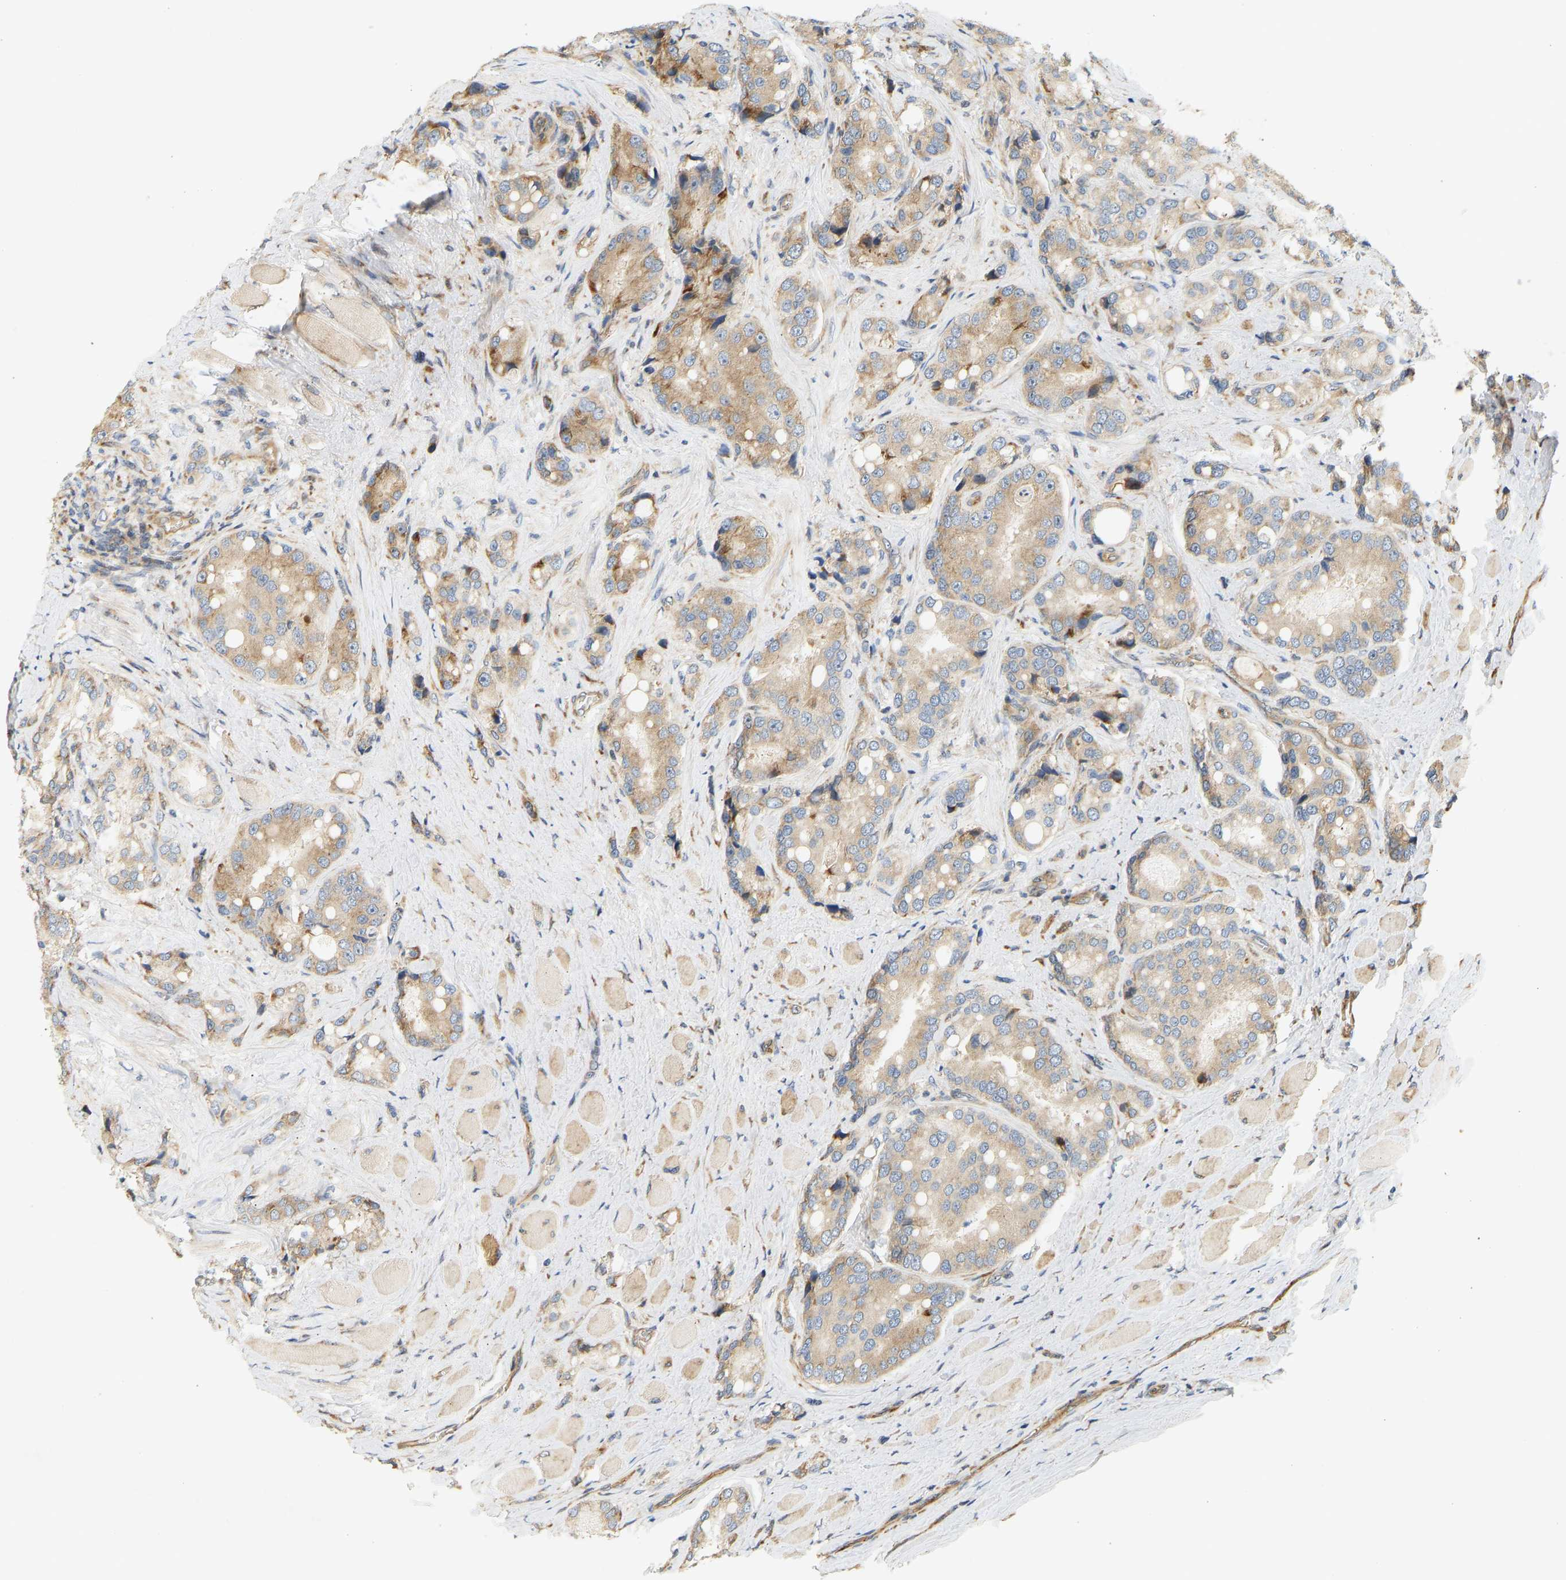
{"staining": {"intensity": "moderate", "quantity": "25%-75%", "location": "cytoplasmic/membranous"}, "tissue": "prostate cancer", "cell_type": "Tumor cells", "image_type": "cancer", "snomed": [{"axis": "morphology", "description": "Adenocarcinoma, High grade"}, {"axis": "topography", "description": "Prostate"}], "caption": "Immunohistochemistry (IHC) of high-grade adenocarcinoma (prostate) exhibits medium levels of moderate cytoplasmic/membranous positivity in approximately 25%-75% of tumor cells. The staining was performed using DAB (3,3'-diaminobenzidine) to visualize the protein expression in brown, while the nuclei were stained in blue with hematoxylin (Magnification: 20x).", "gene": "RPS14", "patient": {"sex": "male", "age": 50}}